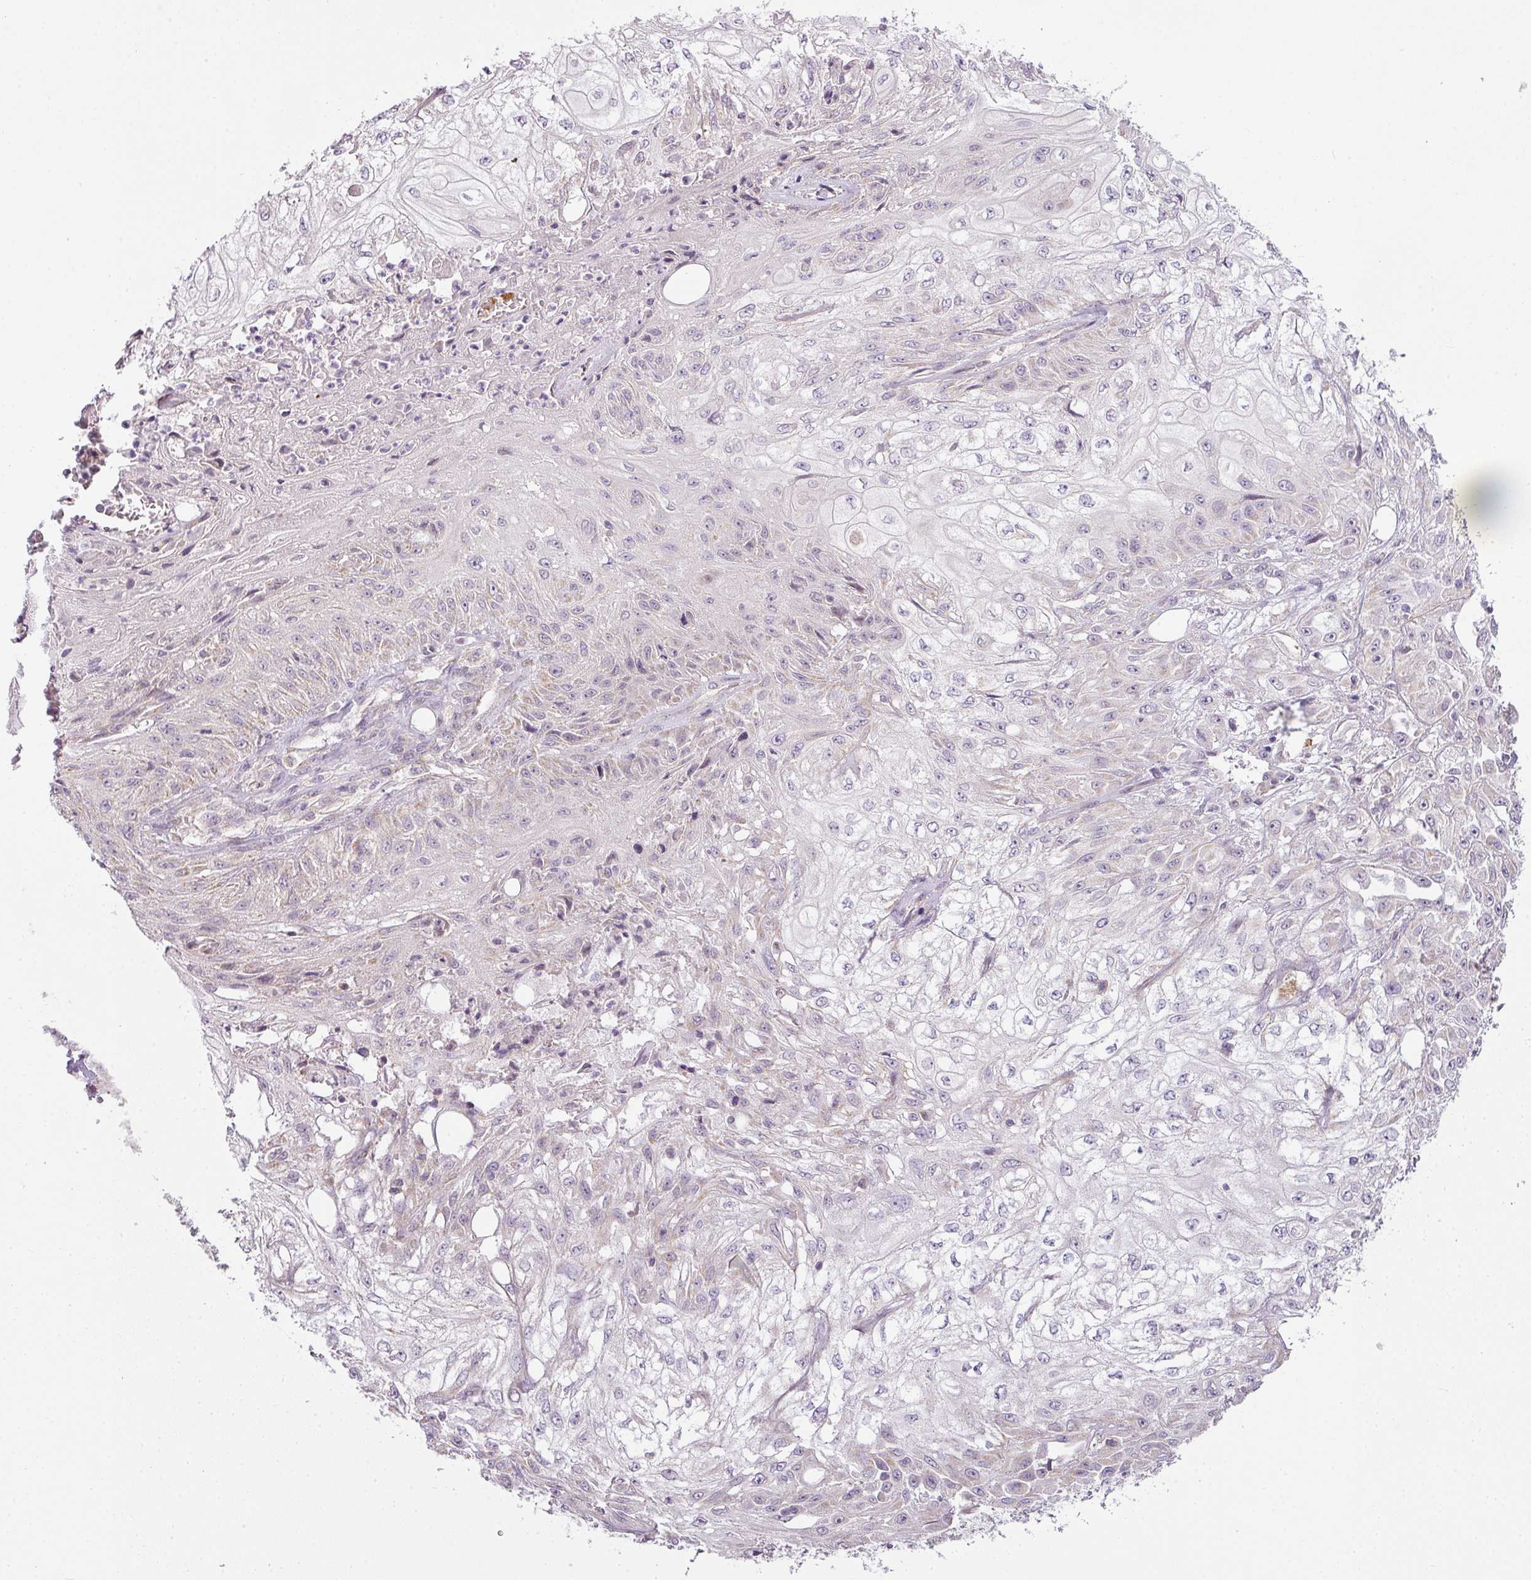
{"staining": {"intensity": "weak", "quantity": "<25%", "location": "cytoplasmic/membranous"}, "tissue": "skin cancer", "cell_type": "Tumor cells", "image_type": "cancer", "snomed": [{"axis": "morphology", "description": "Squamous cell carcinoma, NOS"}, {"axis": "morphology", "description": "Squamous cell carcinoma, metastatic, NOS"}, {"axis": "topography", "description": "Skin"}, {"axis": "topography", "description": "Lymph node"}], "caption": "Human skin metastatic squamous cell carcinoma stained for a protein using immunohistochemistry shows no staining in tumor cells.", "gene": "LY75", "patient": {"sex": "male", "age": 75}}